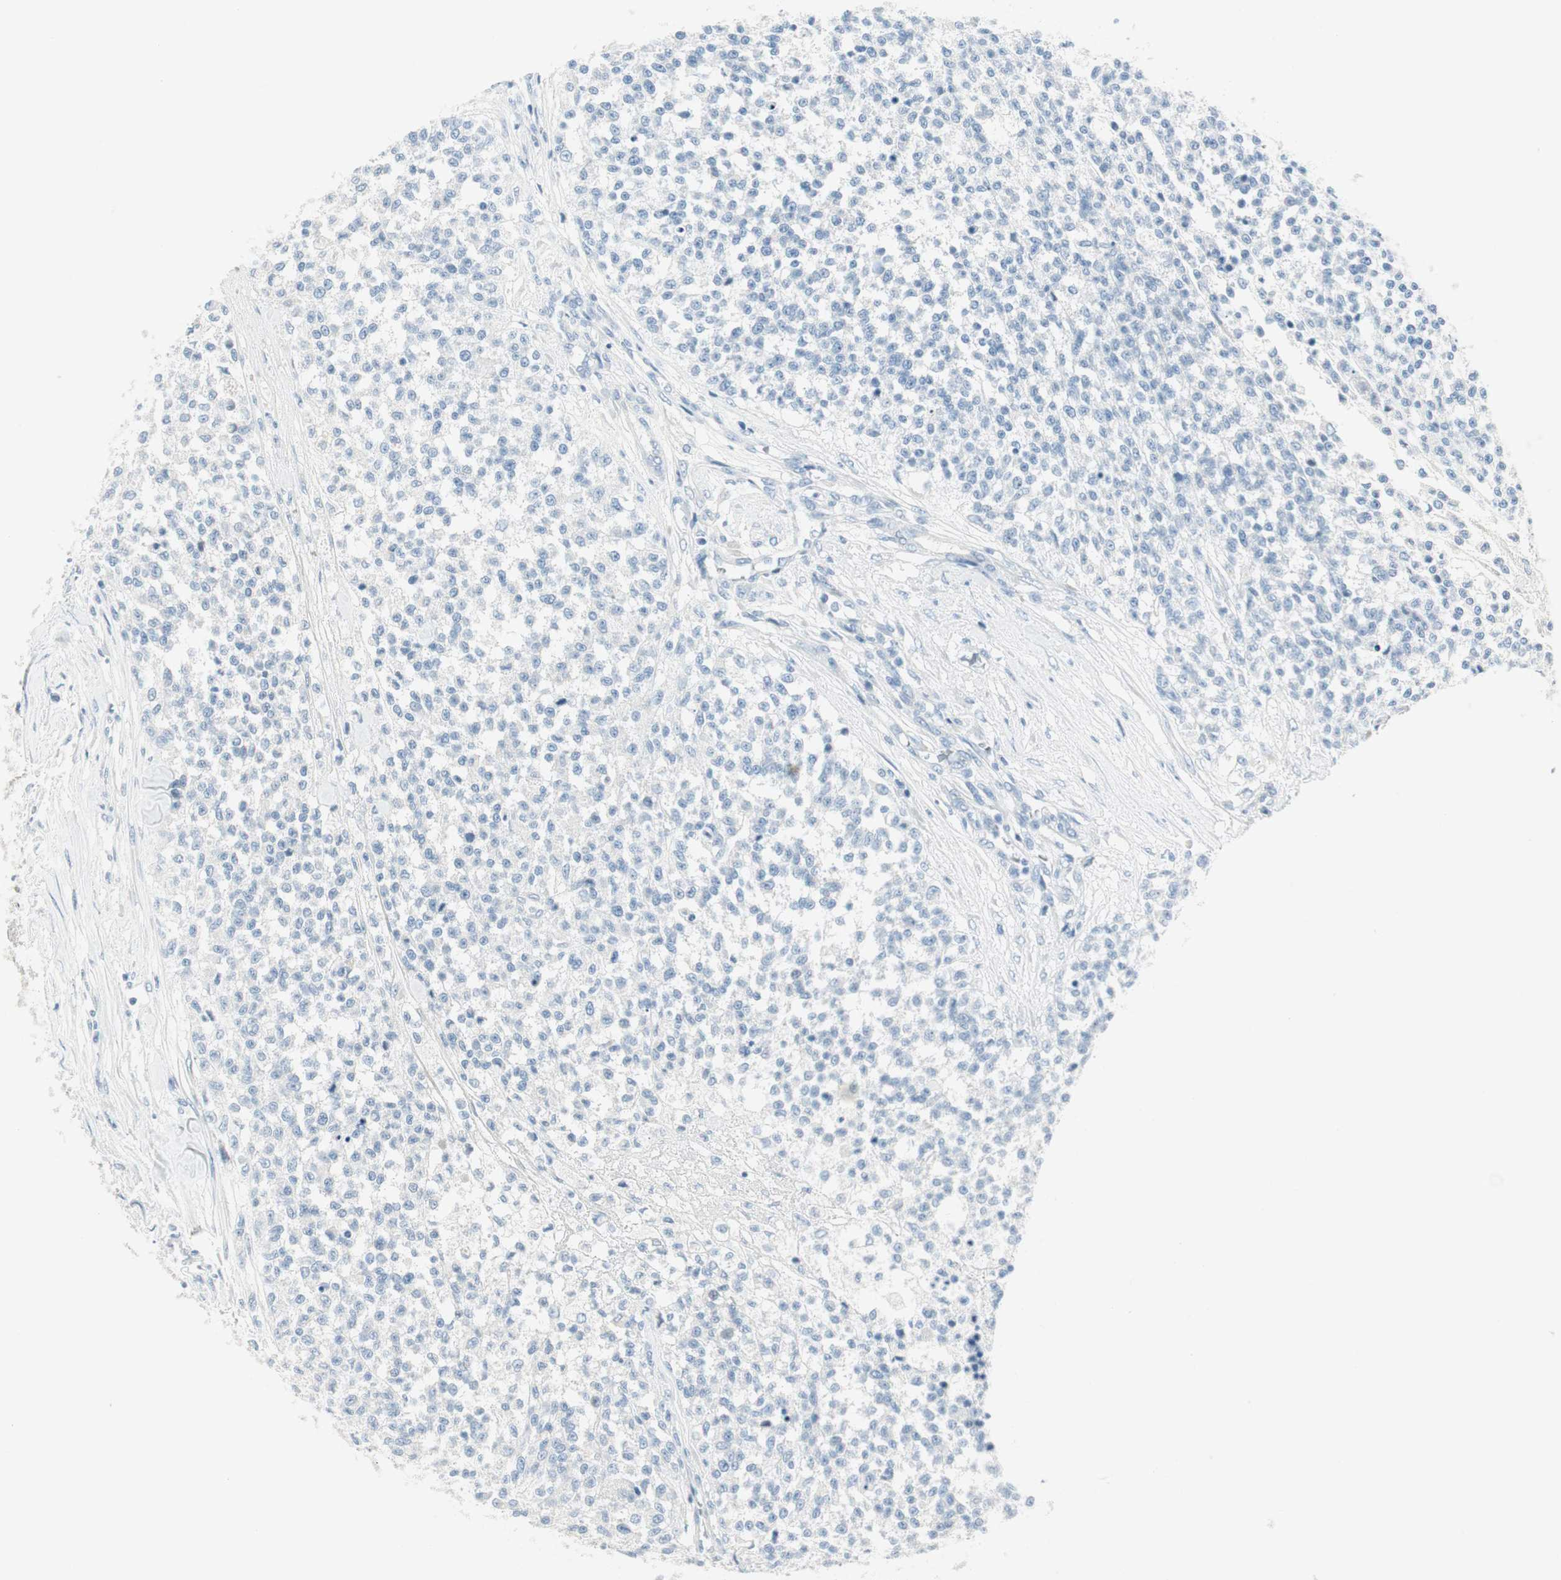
{"staining": {"intensity": "negative", "quantity": "none", "location": "none"}, "tissue": "testis cancer", "cell_type": "Tumor cells", "image_type": "cancer", "snomed": [{"axis": "morphology", "description": "Seminoma, NOS"}, {"axis": "topography", "description": "Testis"}], "caption": "A histopathology image of testis cancer stained for a protein reveals no brown staining in tumor cells.", "gene": "SPINK4", "patient": {"sex": "male", "age": 59}}